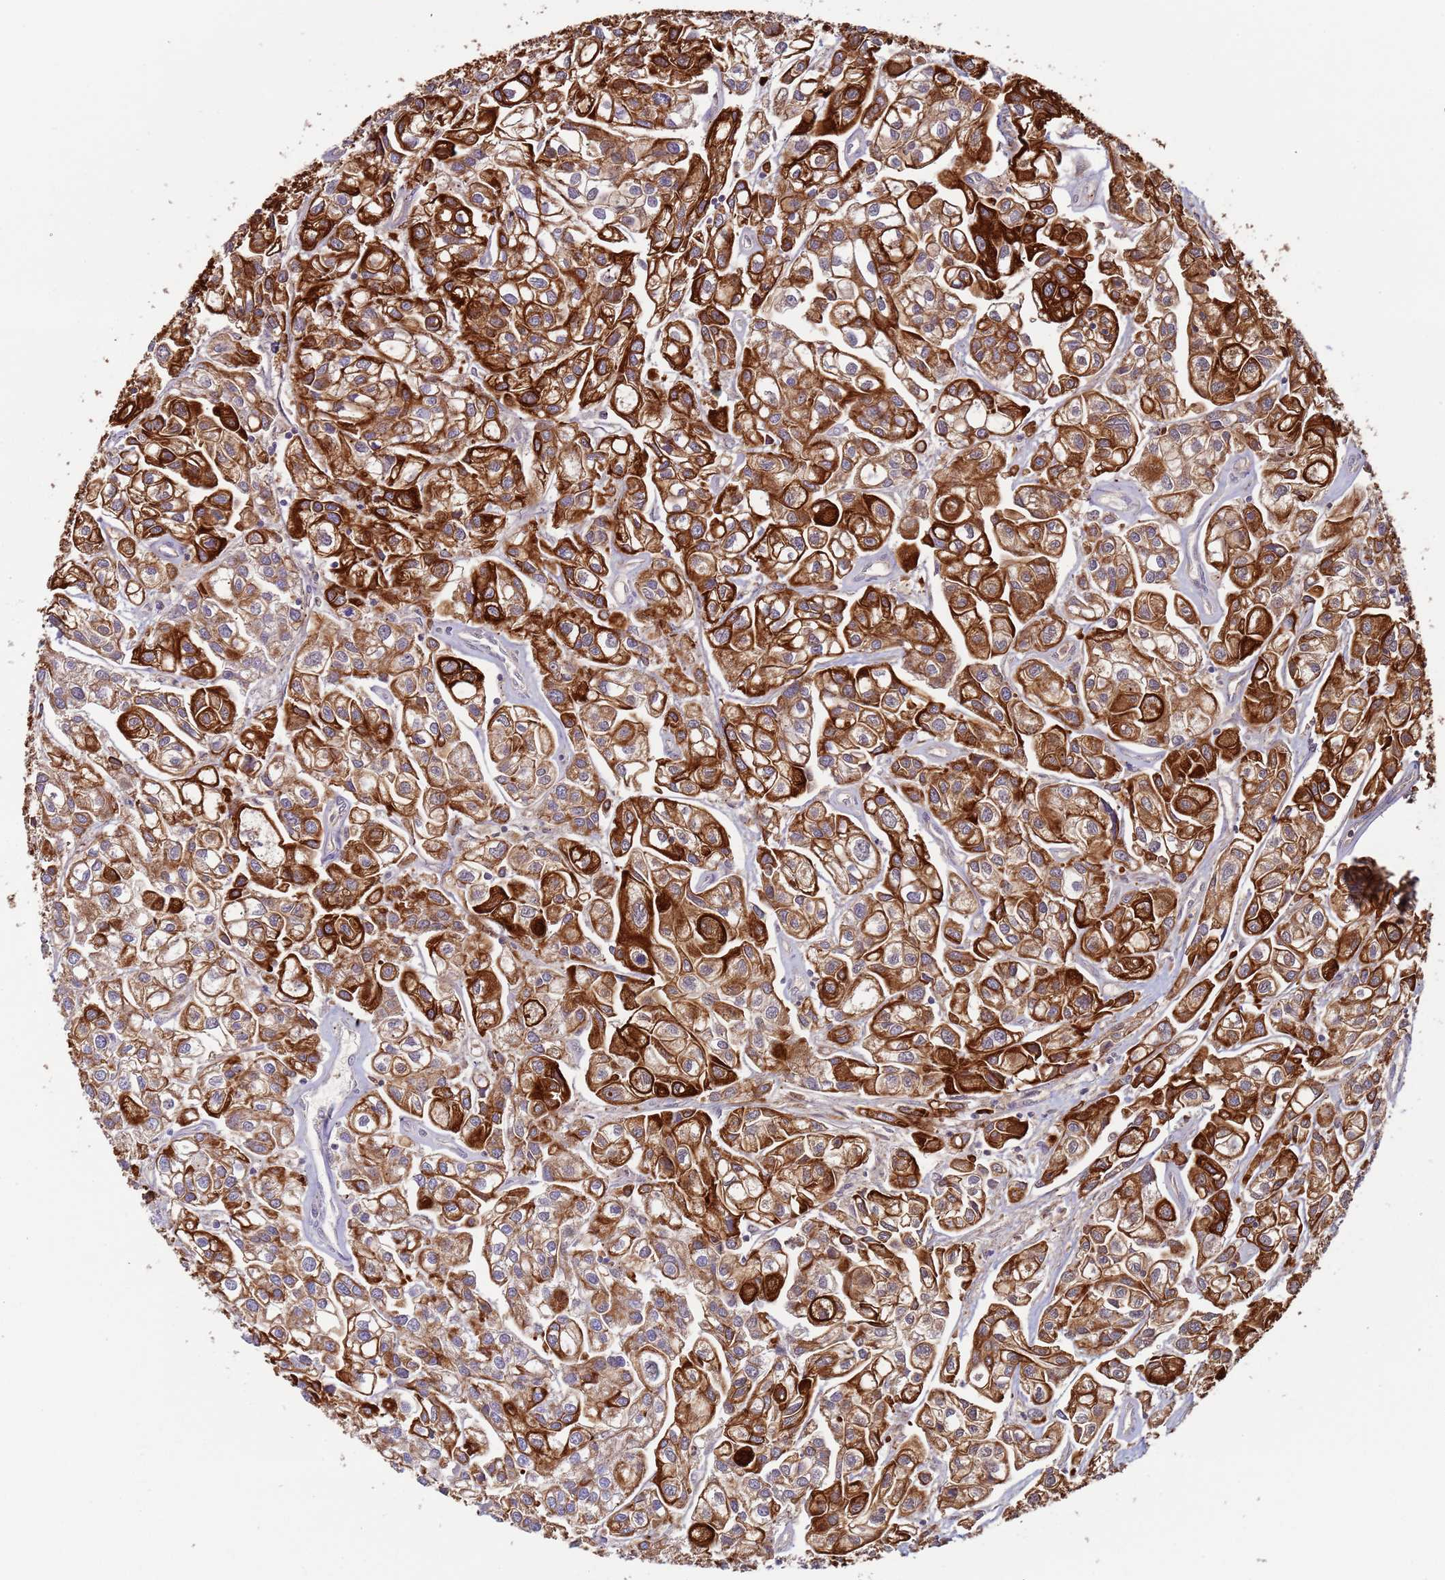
{"staining": {"intensity": "strong", "quantity": ">75%", "location": "cytoplasmic/membranous"}, "tissue": "urothelial cancer", "cell_type": "Tumor cells", "image_type": "cancer", "snomed": [{"axis": "morphology", "description": "Urothelial carcinoma, High grade"}, {"axis": "topography", "description": "Urinary bladder"}], "caption": "This is a photomicrograph of IHC staining of high-grade urothelial carcinoma, which shows strong staining in the cytoplasmic/membranous of tumor cells.", "gene": "CYSLTR2", "patient": {"sex": "male", "age": 67}}